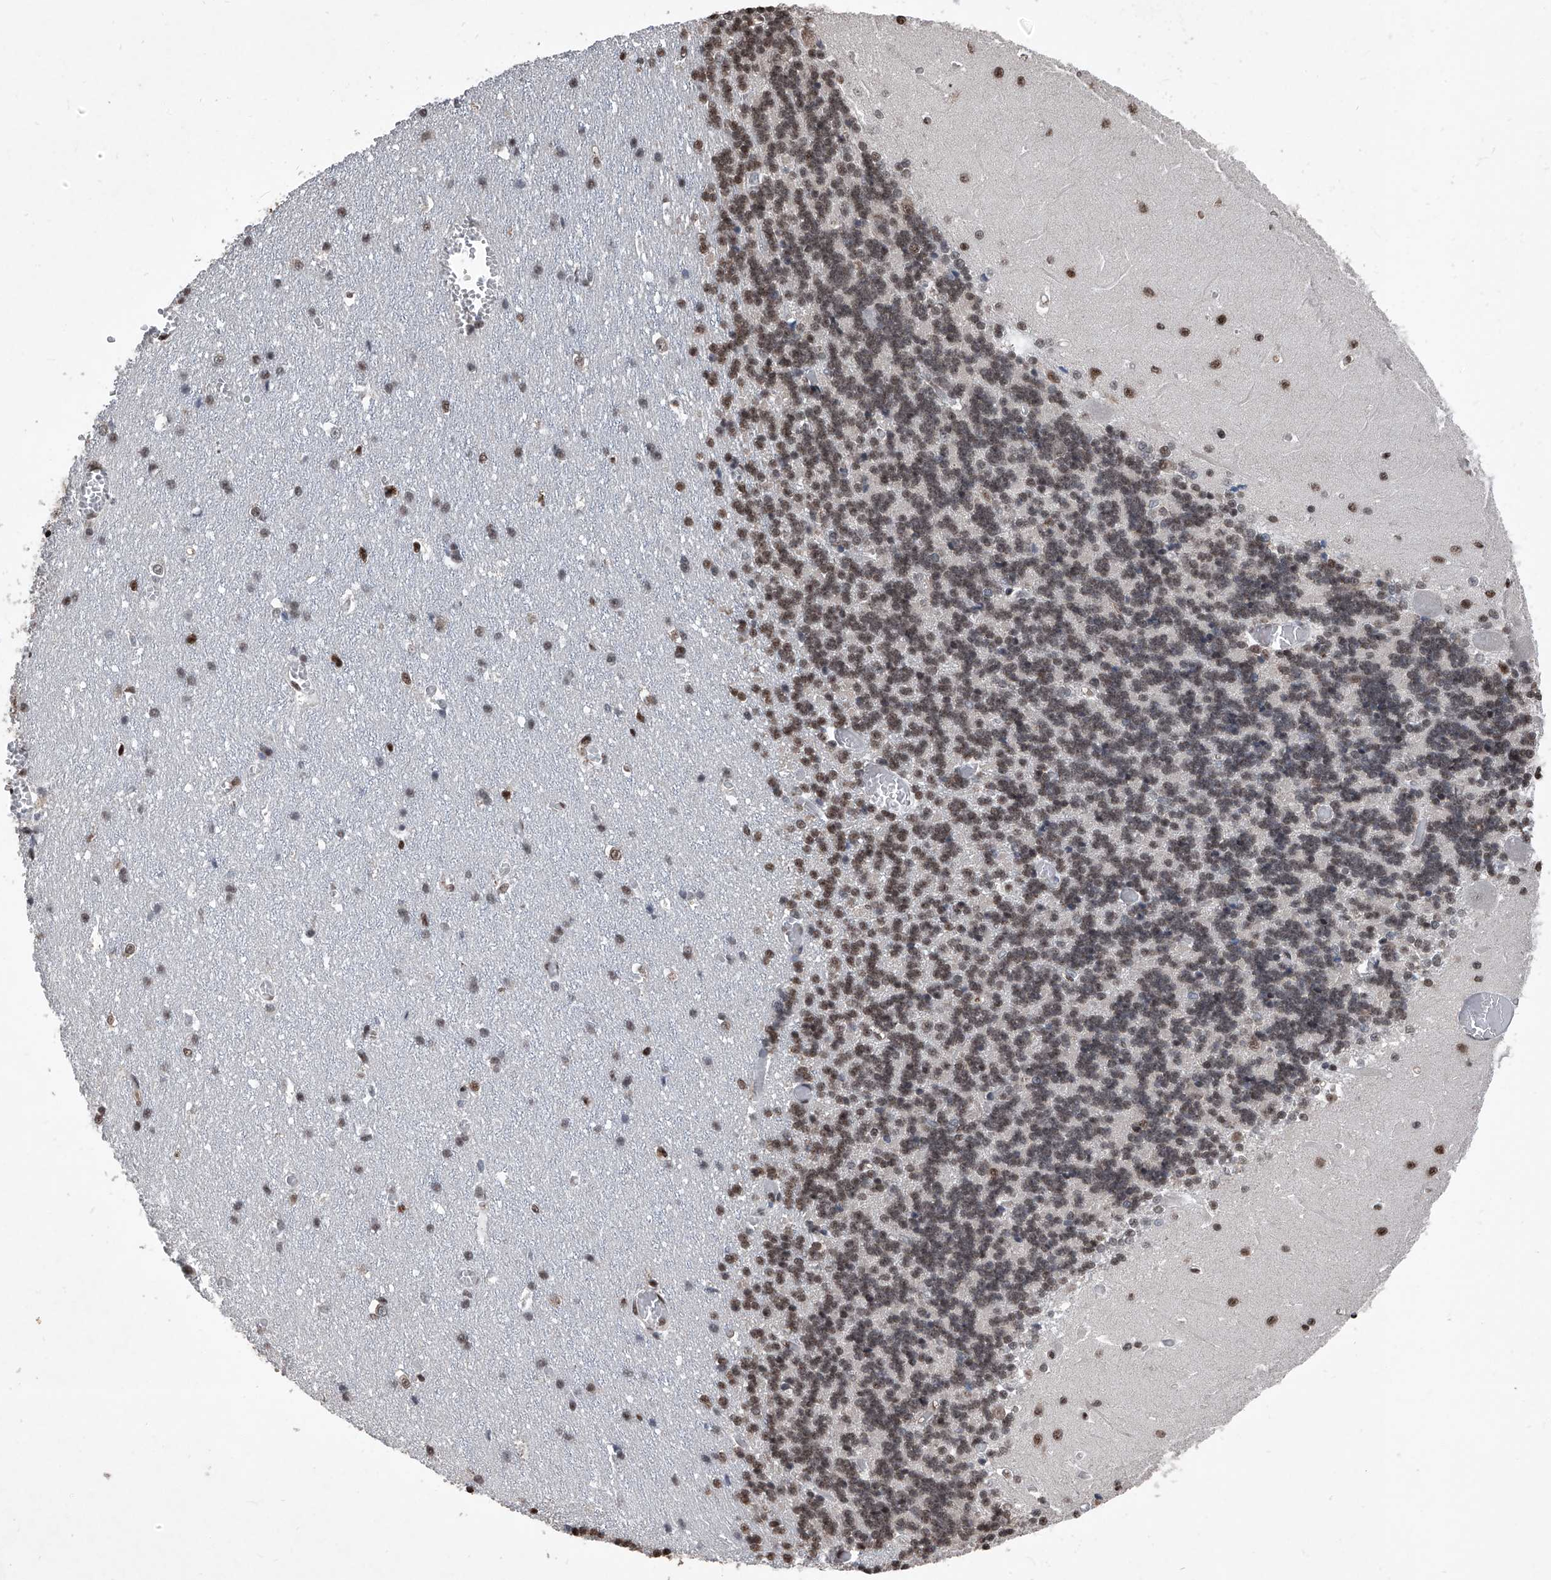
{"staining": {"intensity": "strong", "quantity": "25%-75%", "location": "nuclear"}, "tissue": "cerebellum", "cell_type": "Cells in granular layer", "image_type": "normal", "snomed": [{"axis": "morphology", "description": "Normal tissue, NOS"}, {"axis": "topography", "description": "Cerebellum"}], "caption": "Strong nuclear staining for a protein is present in about 25%-75% of cells in granular layer of unremarkable cerebellum using IHC.", "gene": "DDX39B", "patient": {"sex": "male", "age": 37}}